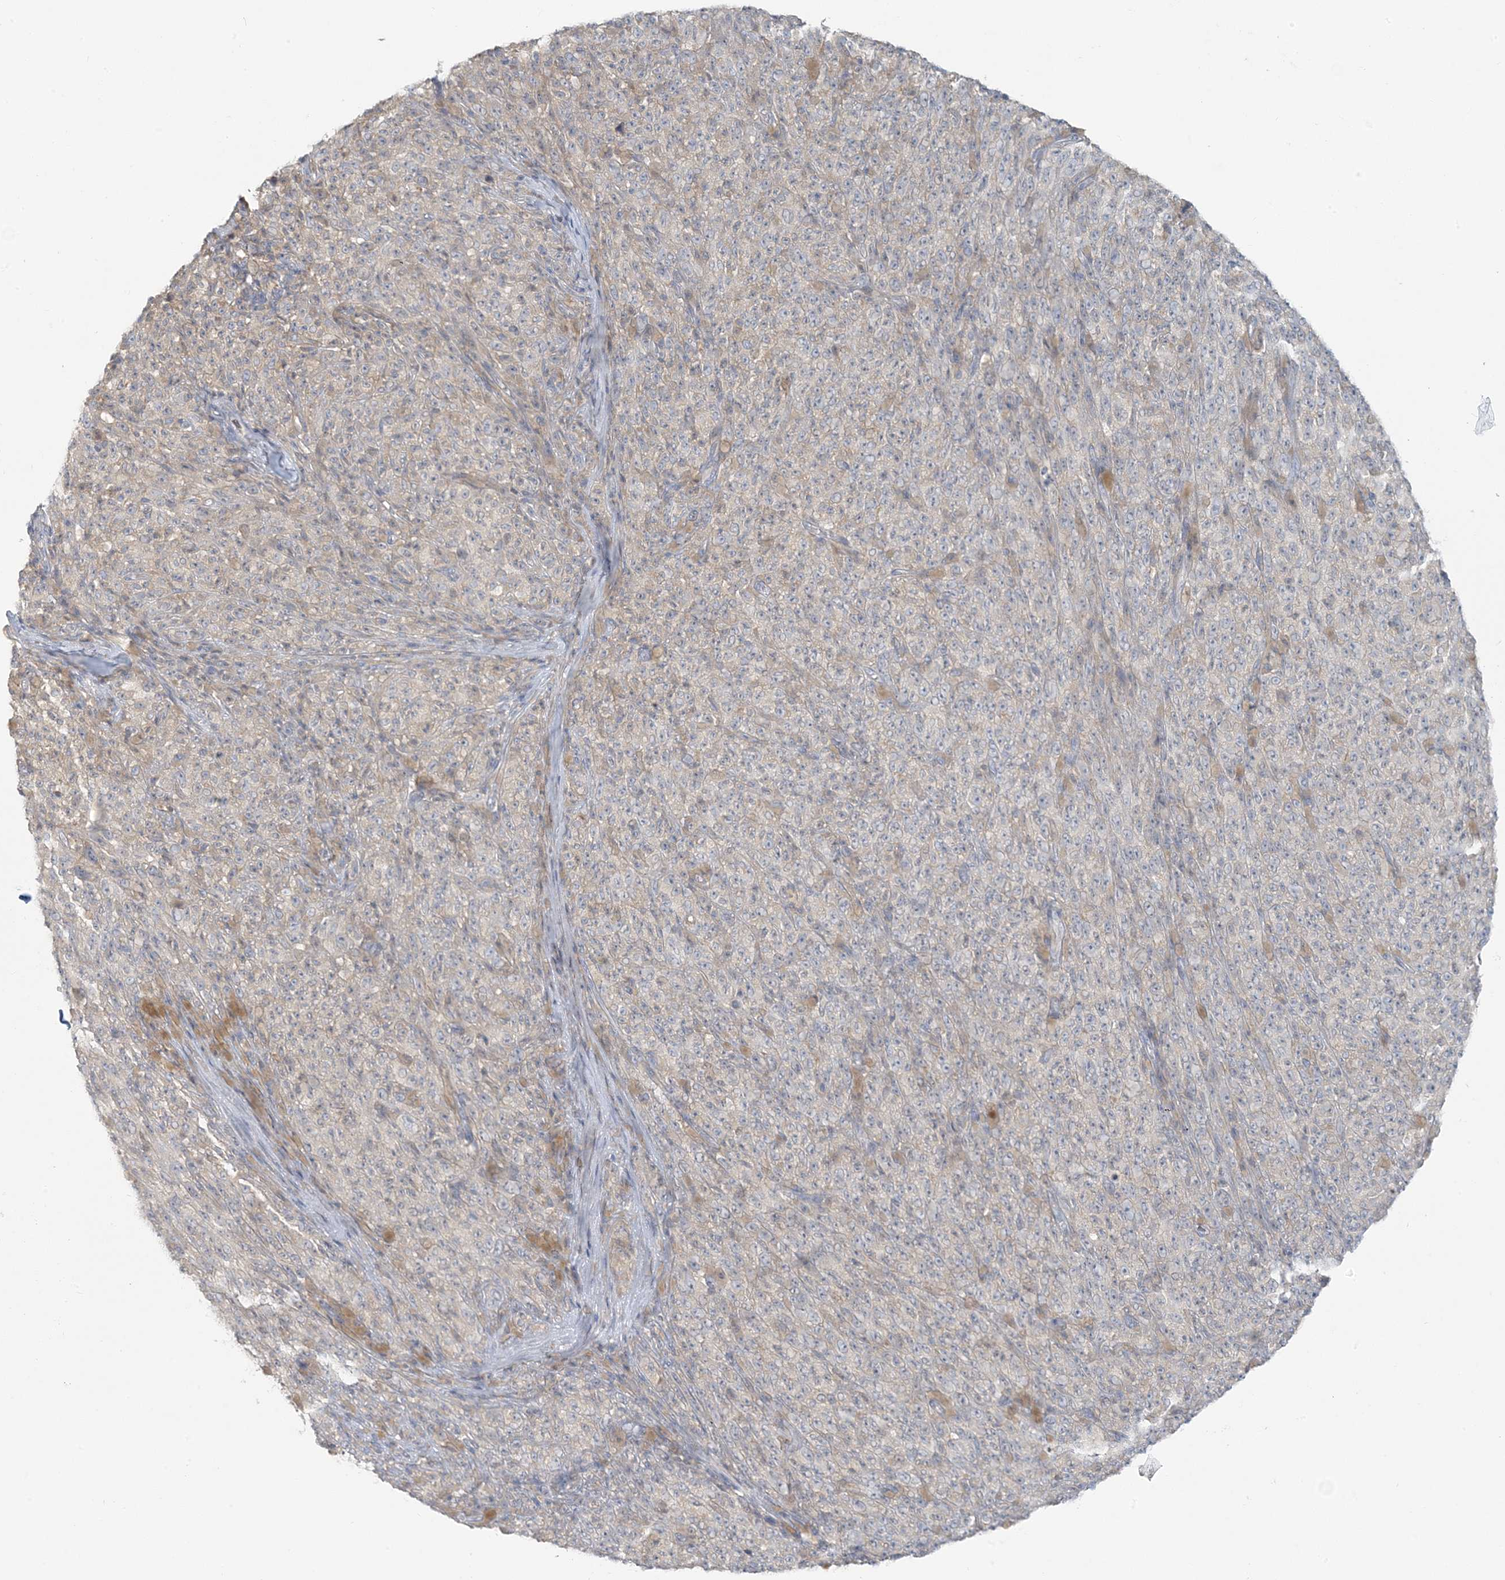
{"staining": {"intensity": "negative", "quantity": "none", "location": "none"}, "tissue": "melanoma", "cell_type": "Tumor cells", "image_type": "cancer", "snomed": [{"axis": "morphology", "description": "Malignant melanoma, NOS"}, {"axis": "topography", "description": "Skin"}], "caption": "A micrograph of human melanoma is negative for staining in tumor cells.", "gene": "EEFSEC", "patient": {"sex": "female", "age": 82}}